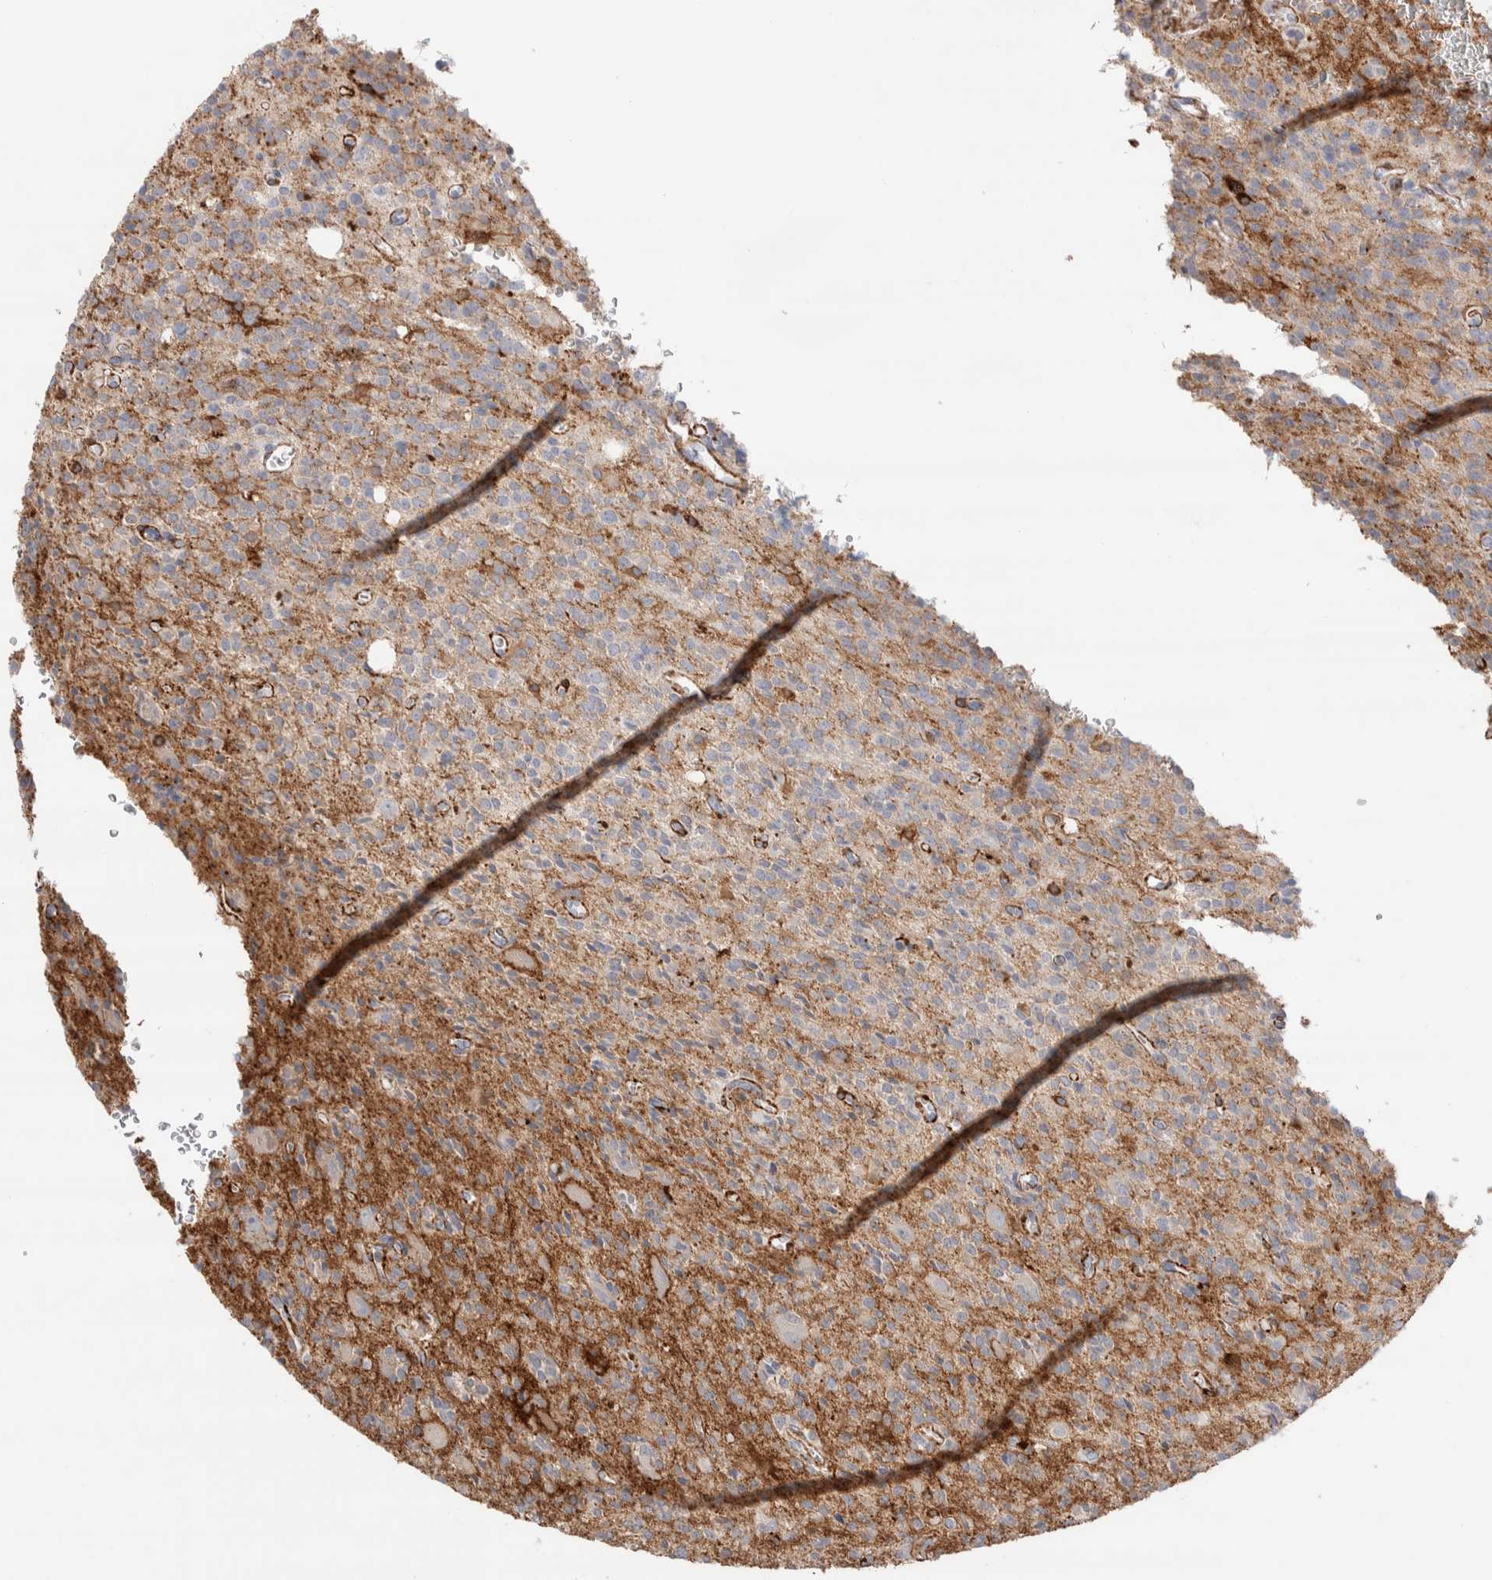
{"staining": {"intensity": "strong", "quantity": "25%-75%", "location": "cytoplasmic/membranous"}, "tissue": "glioma", "cell_type": "Tumor cells", "image_type": "cancer", "snomed": [{"axis": "morphology", "description": "Glioma, malignant, High grade"}, {"axis": "topography", "description": "Brain"}], "caption": "Immunohistochemical staining of human malignant high-grade glioma reveals high levels of strong cytoplasmic/membranous expression in approximately 25%-75% of tumor cells.", "gene": "SEPTIN4", "patient": {"sex": "male", "age": 34}}